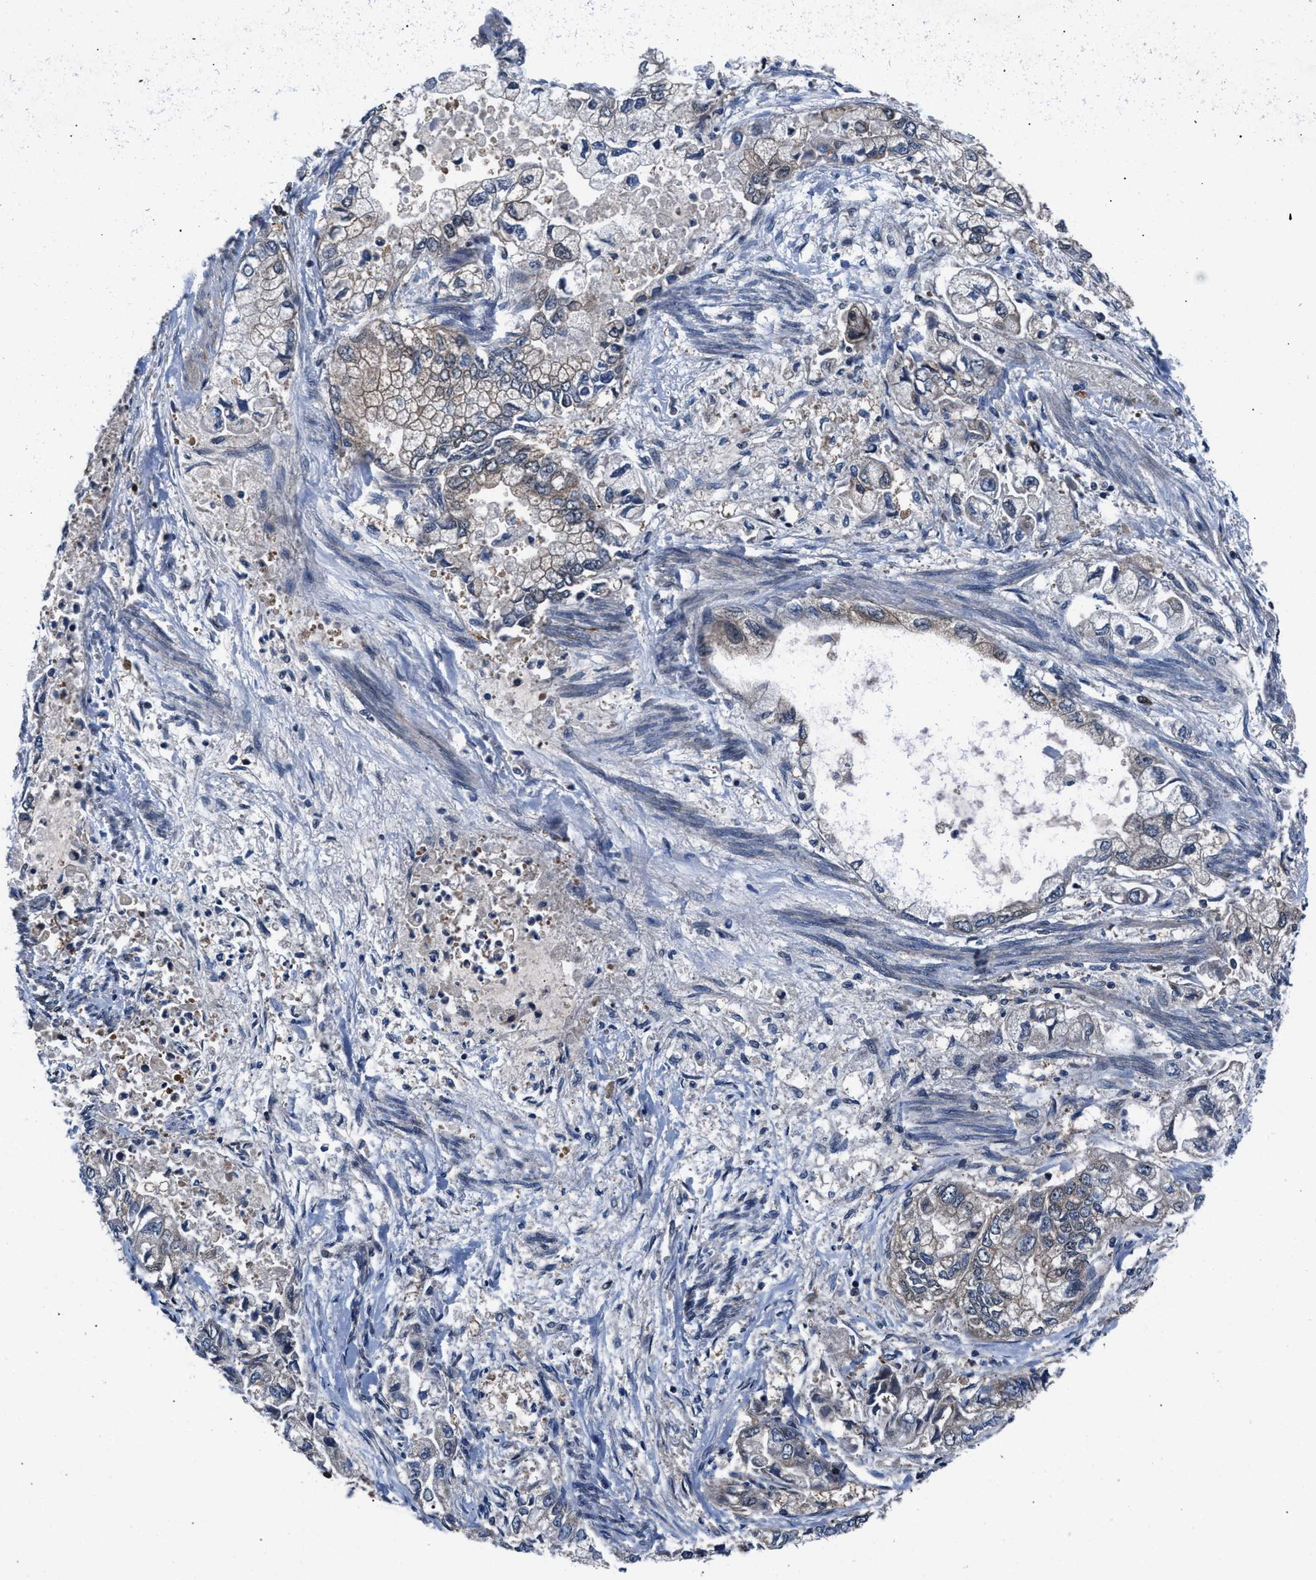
{"staining": {"intensity": "weak", "quantity": "<25%", "location": "cytoplasmic/membranous"}, "tissue": "stomach cancer", "cell_type": "Tumor cells", "image_type": "cancer", "snomed": [{"axis": "morphology", "description": "Normal tissue, NOS"}, {"axis": "morphology", "description": "Adenocarcinoma, NOS"}, {"axis": "topography", "description": "Stomach"}], "caption": "High power microscopy photomicrograph of an immunohistochemistry (IHC) micrograph of stomach cancer, revealing no significant staining in tumor cells.", "gene": "PRPSAP2", "patient": {"sex": "male", "age": 62}}